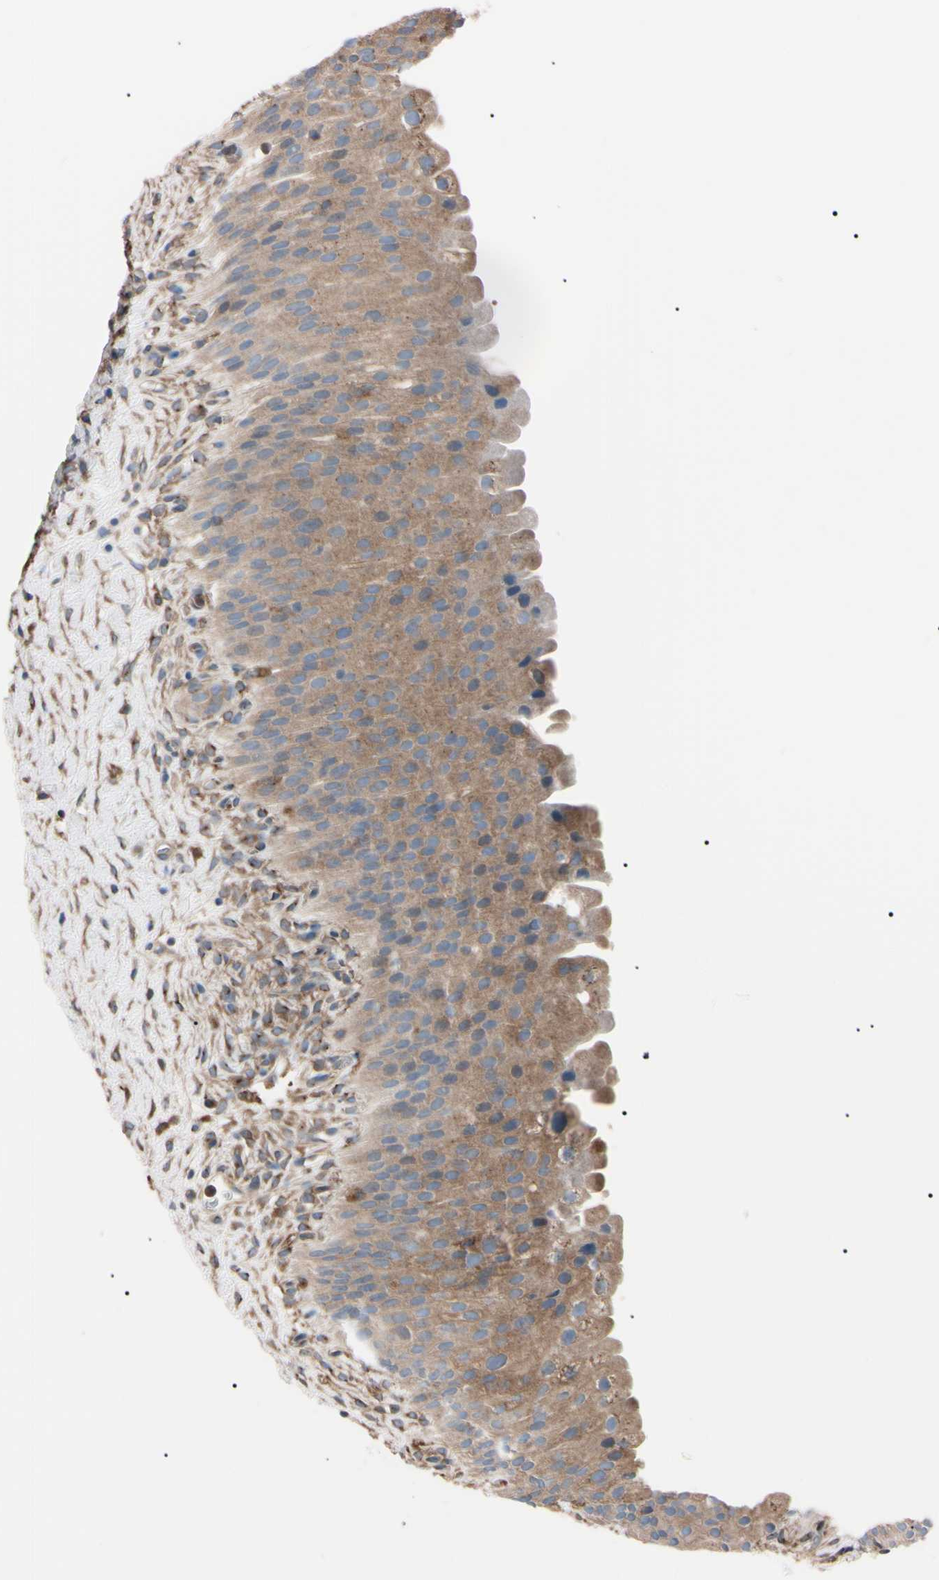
{"staining": {"intensity": "moderate", "quantity": ">75%", "location": "cytoplasmic/membranous"}, "tissue": "urinary bladder", "cell_type": "Urothelial cells", "image_type": "normal", "snomed": [{"axis": "morphology", "description": "Normal tissue, NOS"}, {"axis": "morphology", "description": "Urothelial carcinoma, High grade"}, {"axis": "topography", "description": "Urinary bladder"}], "caption": "The histopathology image displays staining of benign urinary bladder, revealing moderate cytoplasmic/membranous protein staining (brown color) within urothelial cells. The staining was performed using DAB (3,3'-diaminobenzidine) to visualize the protein expression in brown, while the nuclei were stained in blue with hematoxylin (Magnification: 20x).", "gene": "PRKACA", "patient": {"sex": "male", "age": 46}}